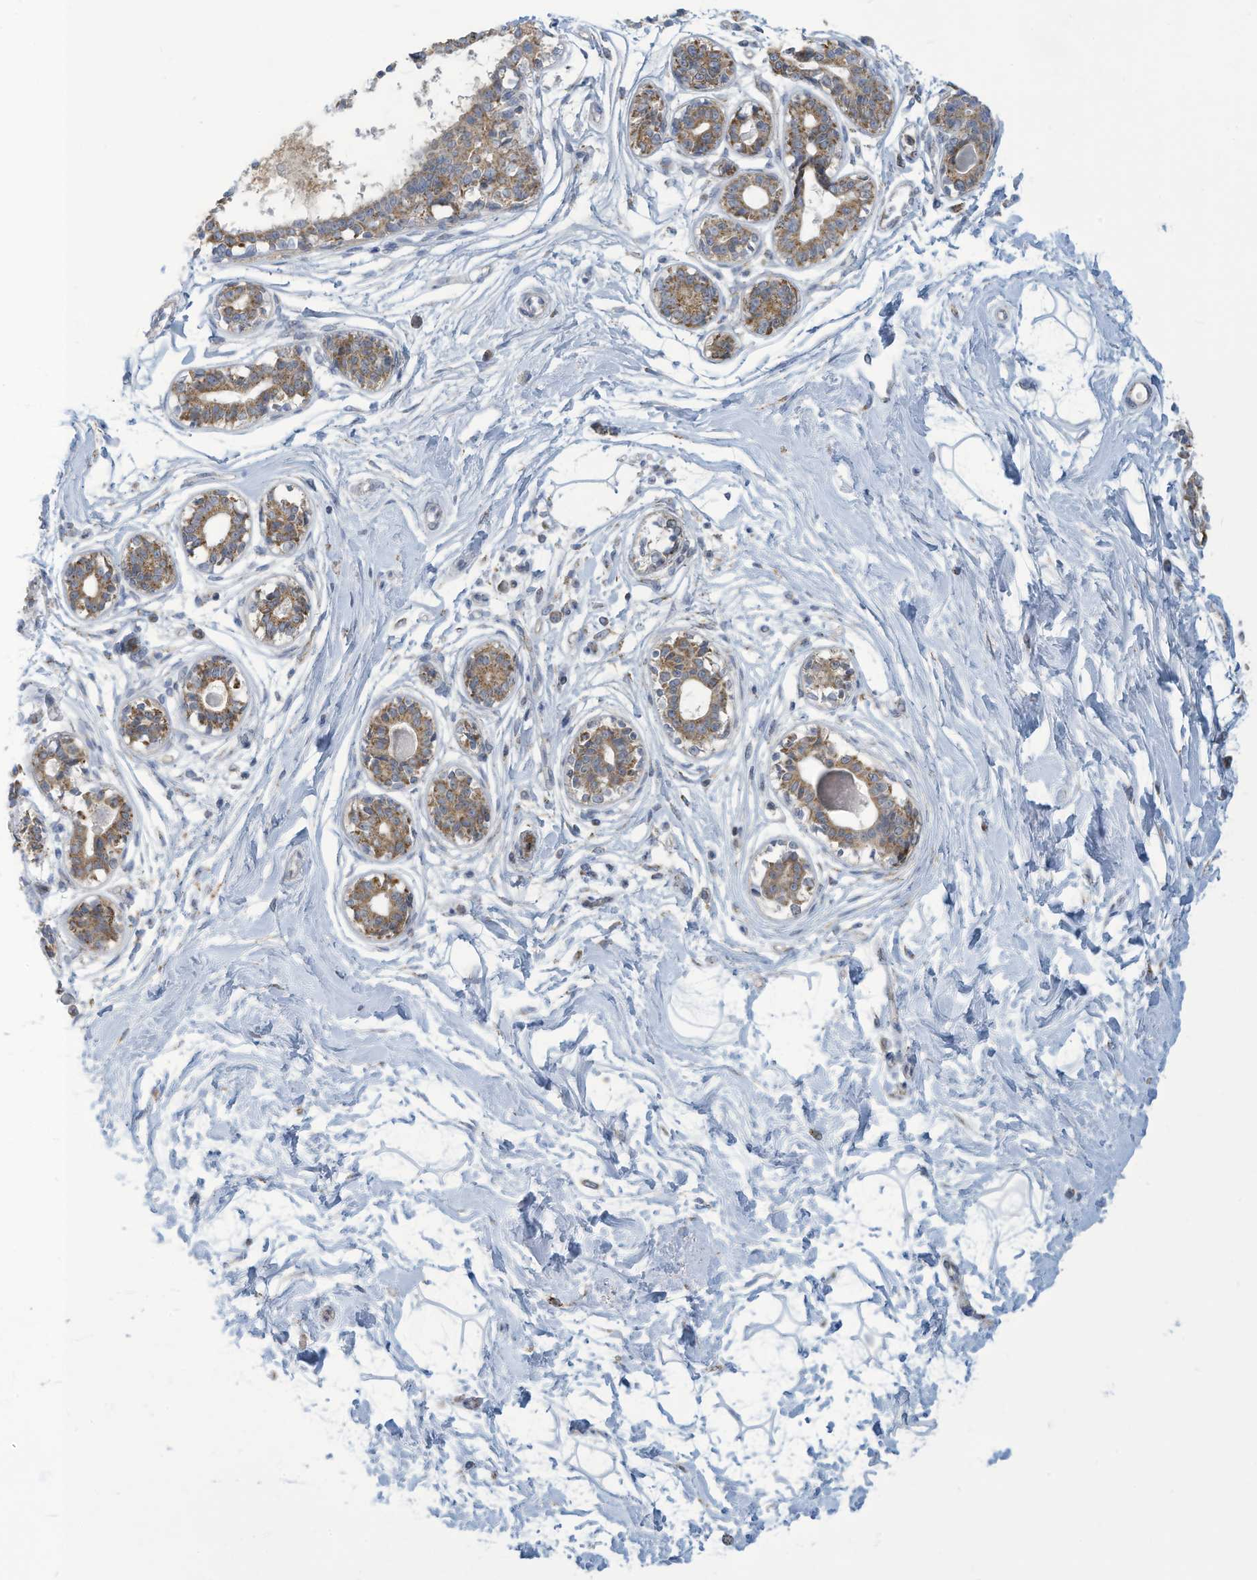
{"staining": {"intensity": "negative", "quantity": "none", "location": "none"}, "tissue": "breast", "cell_type": "Adipocytes", "image_type": "normal", "snomed": [{"axis": "morphology", "description": "Normal tissue, NOS"}, {"axis": "topography", "description": "Breast"}], "caption": "High power microscopy image of an IHC photomicrograph of normal breast, revealing no significant expression in adipocytes. (Immunohistochemistry (ihc), brightfield microscopy, high magnification).", "gene": "NLN", "patient": {"sex": "female", "age": 45}}